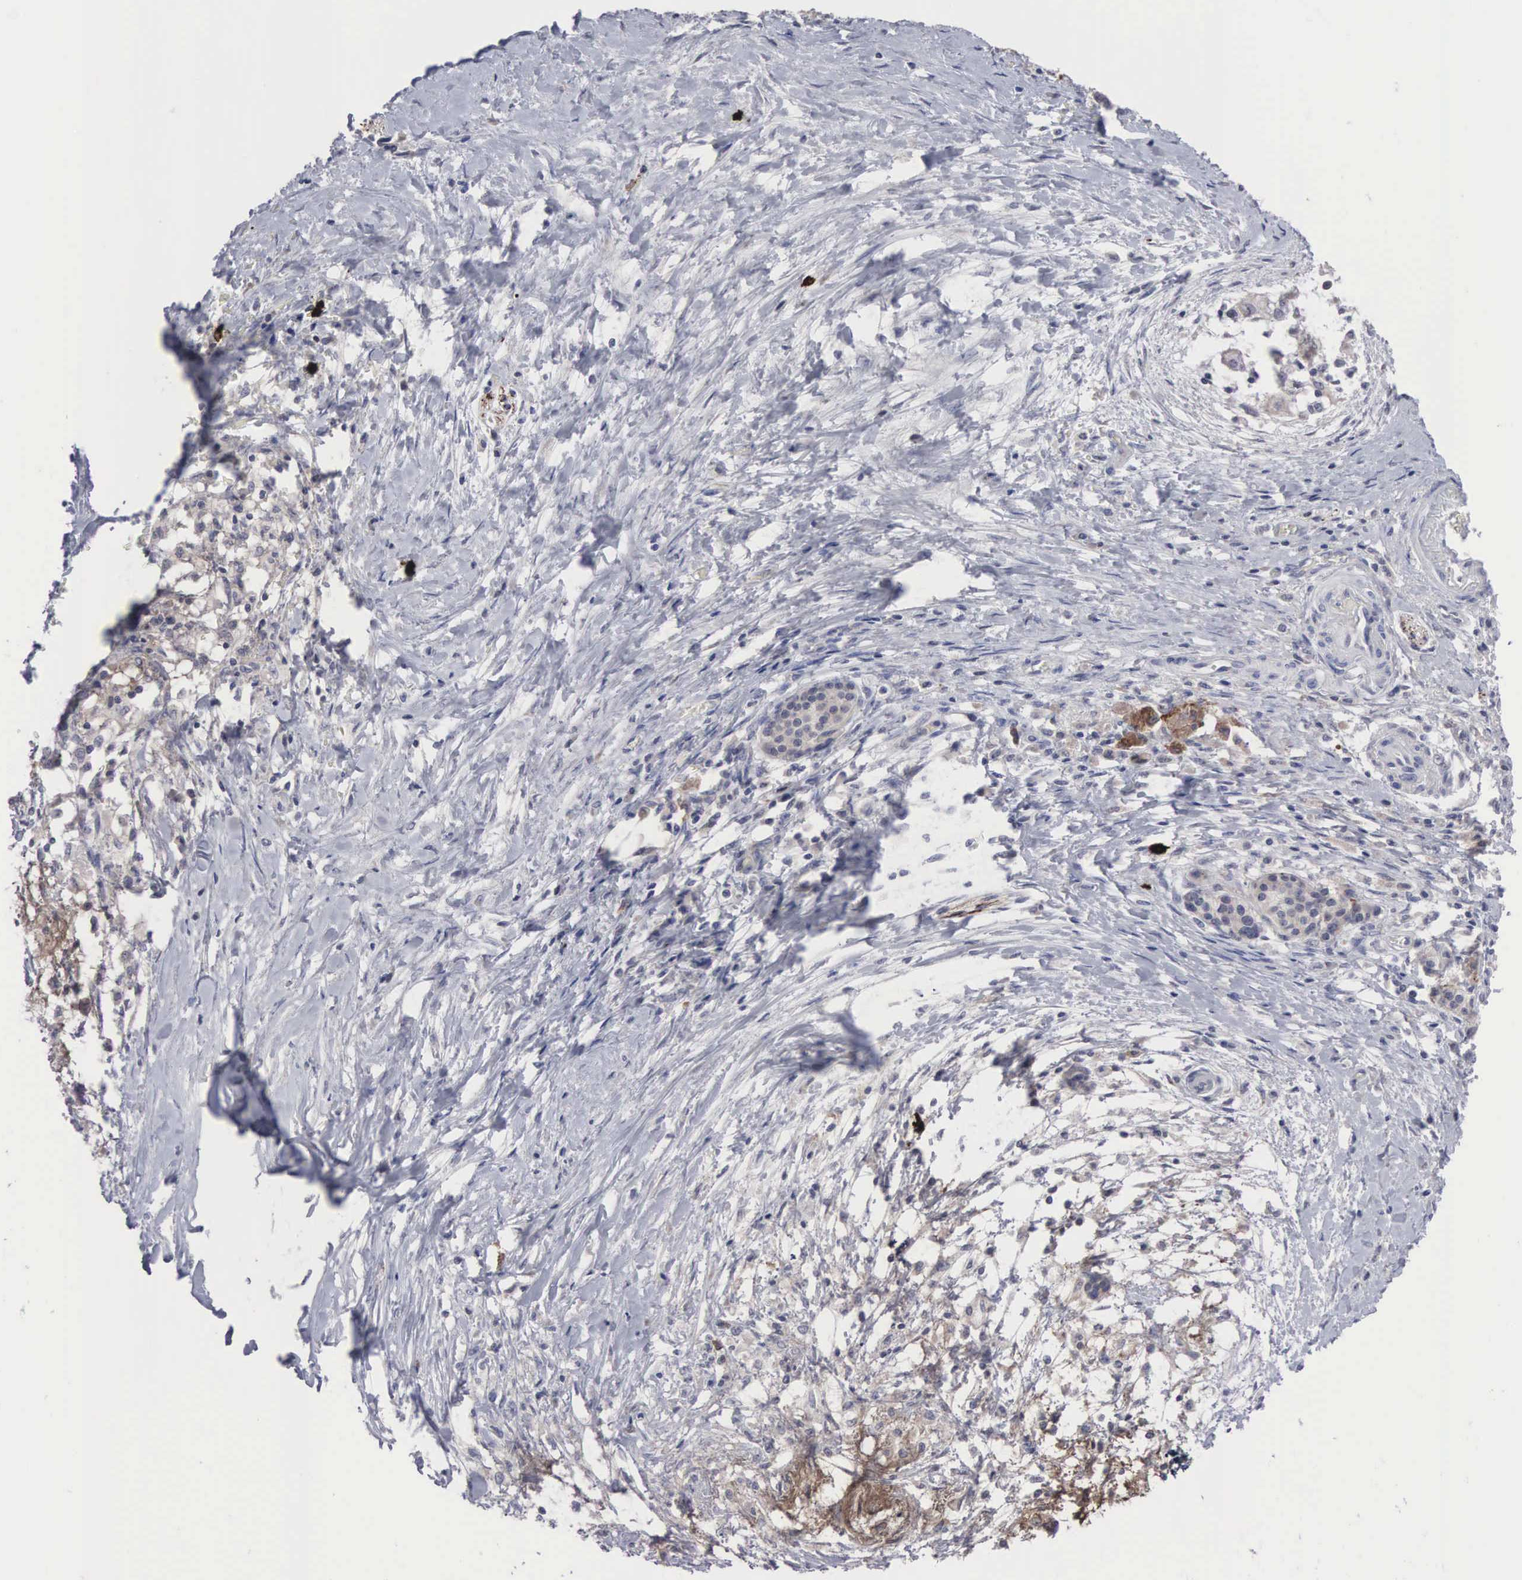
{"staining": {"intensity": "negative", "quantity": "none", "location": "none"}, "tissue": "pancreatic cancer", "cell_type": "Tumor cells", "image_type": "cancer", "snomed": [{"axis": "morphology", "description": "Adenocarcinoma, NOS"}, {"axis": "topography", "description": "Pancreas"}], "caption": "This is a micrograph of IHC staining of pancreatic adenocarcinoma, which shows no positivity in tumor cells.", "gene": "ACOT4", "patient": {"sex": "female", "age": 64}}